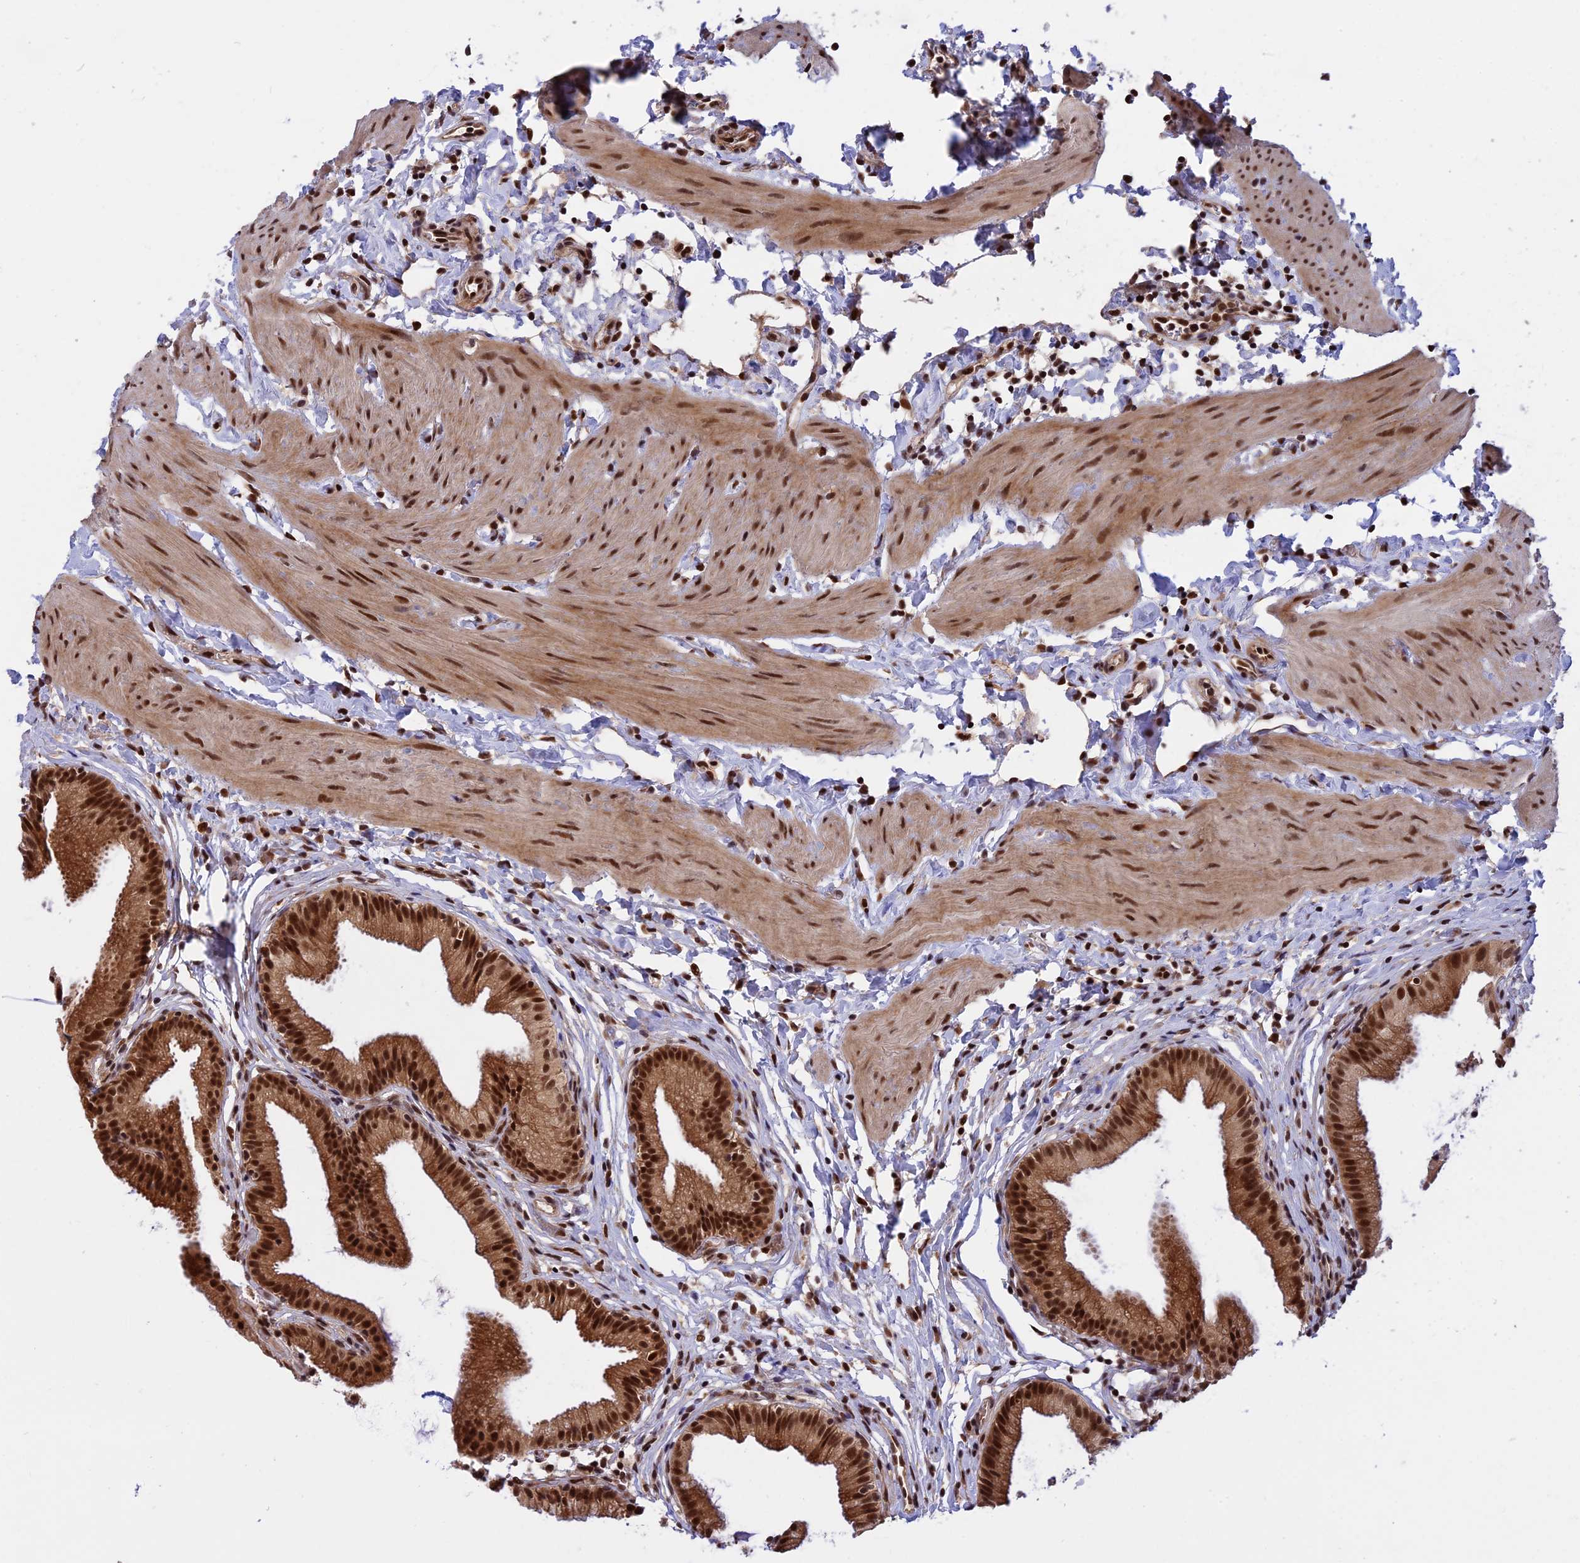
{"staining": {"intensity": "strong", "quantity": ">75%", "location": "cytoplasmic/membranous,nuclear"}, "tissue": "gallbladder", "cell_type": "Glandular cells", "image_type": "normal", "snomed": [{"axis": "morphology", "description": "Normal tissue, NOS"}, {"axis": "topography", "description": "Gallbladder"}], "caption": "IHC of unremarkable human gallbladder demonstrates high levels of strong cytoplasmic/membranous,nuclear expression in approximately >75% of glandular cells.", "gene": "POLR2C", "patient": {"sex": "female", "age": 46}}